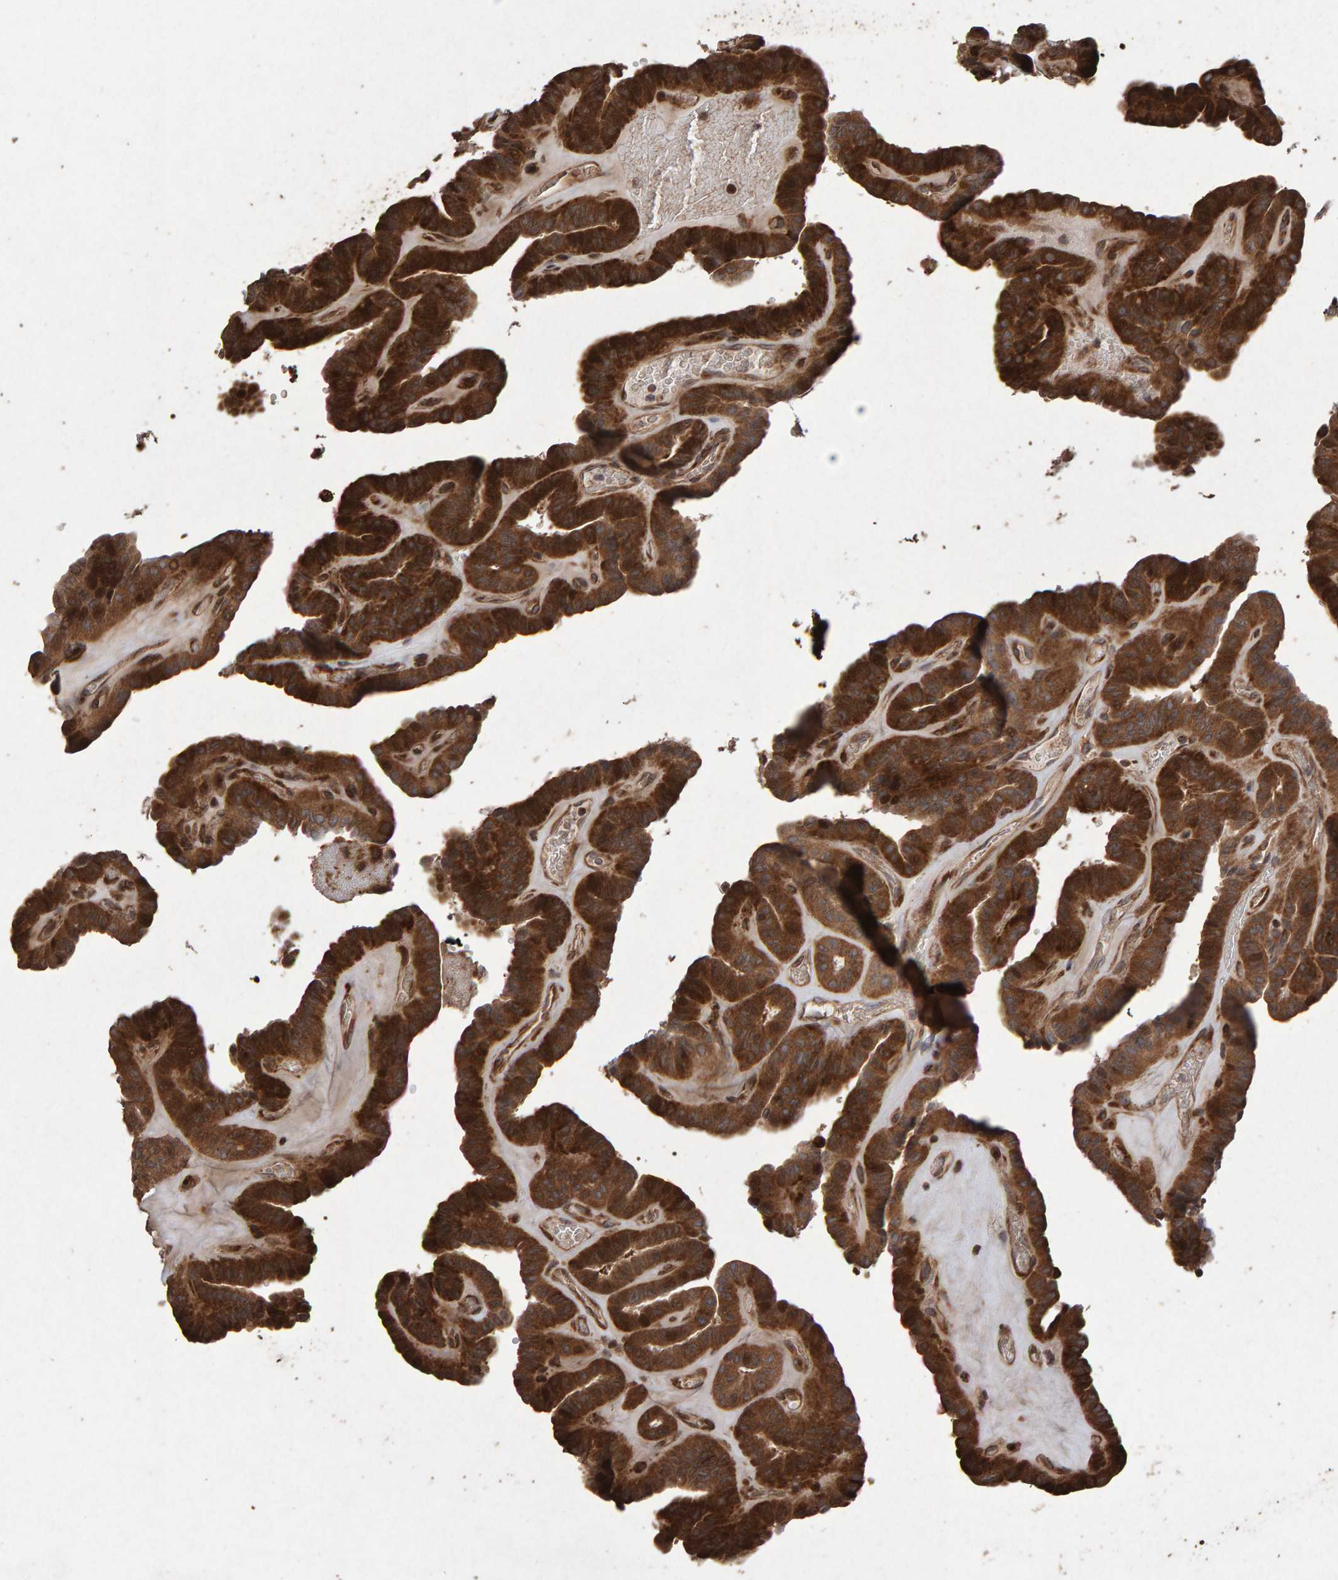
{"staining": {"intensity": "strong", "quantity": ">75%", "location": "cytoplasmic/membranous"}, "tissue": "thyroid cancer", "cell_type": "Tumor cells", "image_type": "cancer", "snomed": [{"axis": "morphology", "description": "Papillary adenocarcinoma, NOS"}, {"axis": "topography", "description": "Thyroid gland"}], "caption": "Thyroid cancer was stained to show a protein in brown. There is high levels of strong cytoplasmic/membranous positivity in about >75% of tumor cells. (DAB (3,3'-diaminobenzidine) IHC with brightfield microscopy, high magnification).", "gene": "OSBP2", "patient": {"sex": "male", "age": 77}}